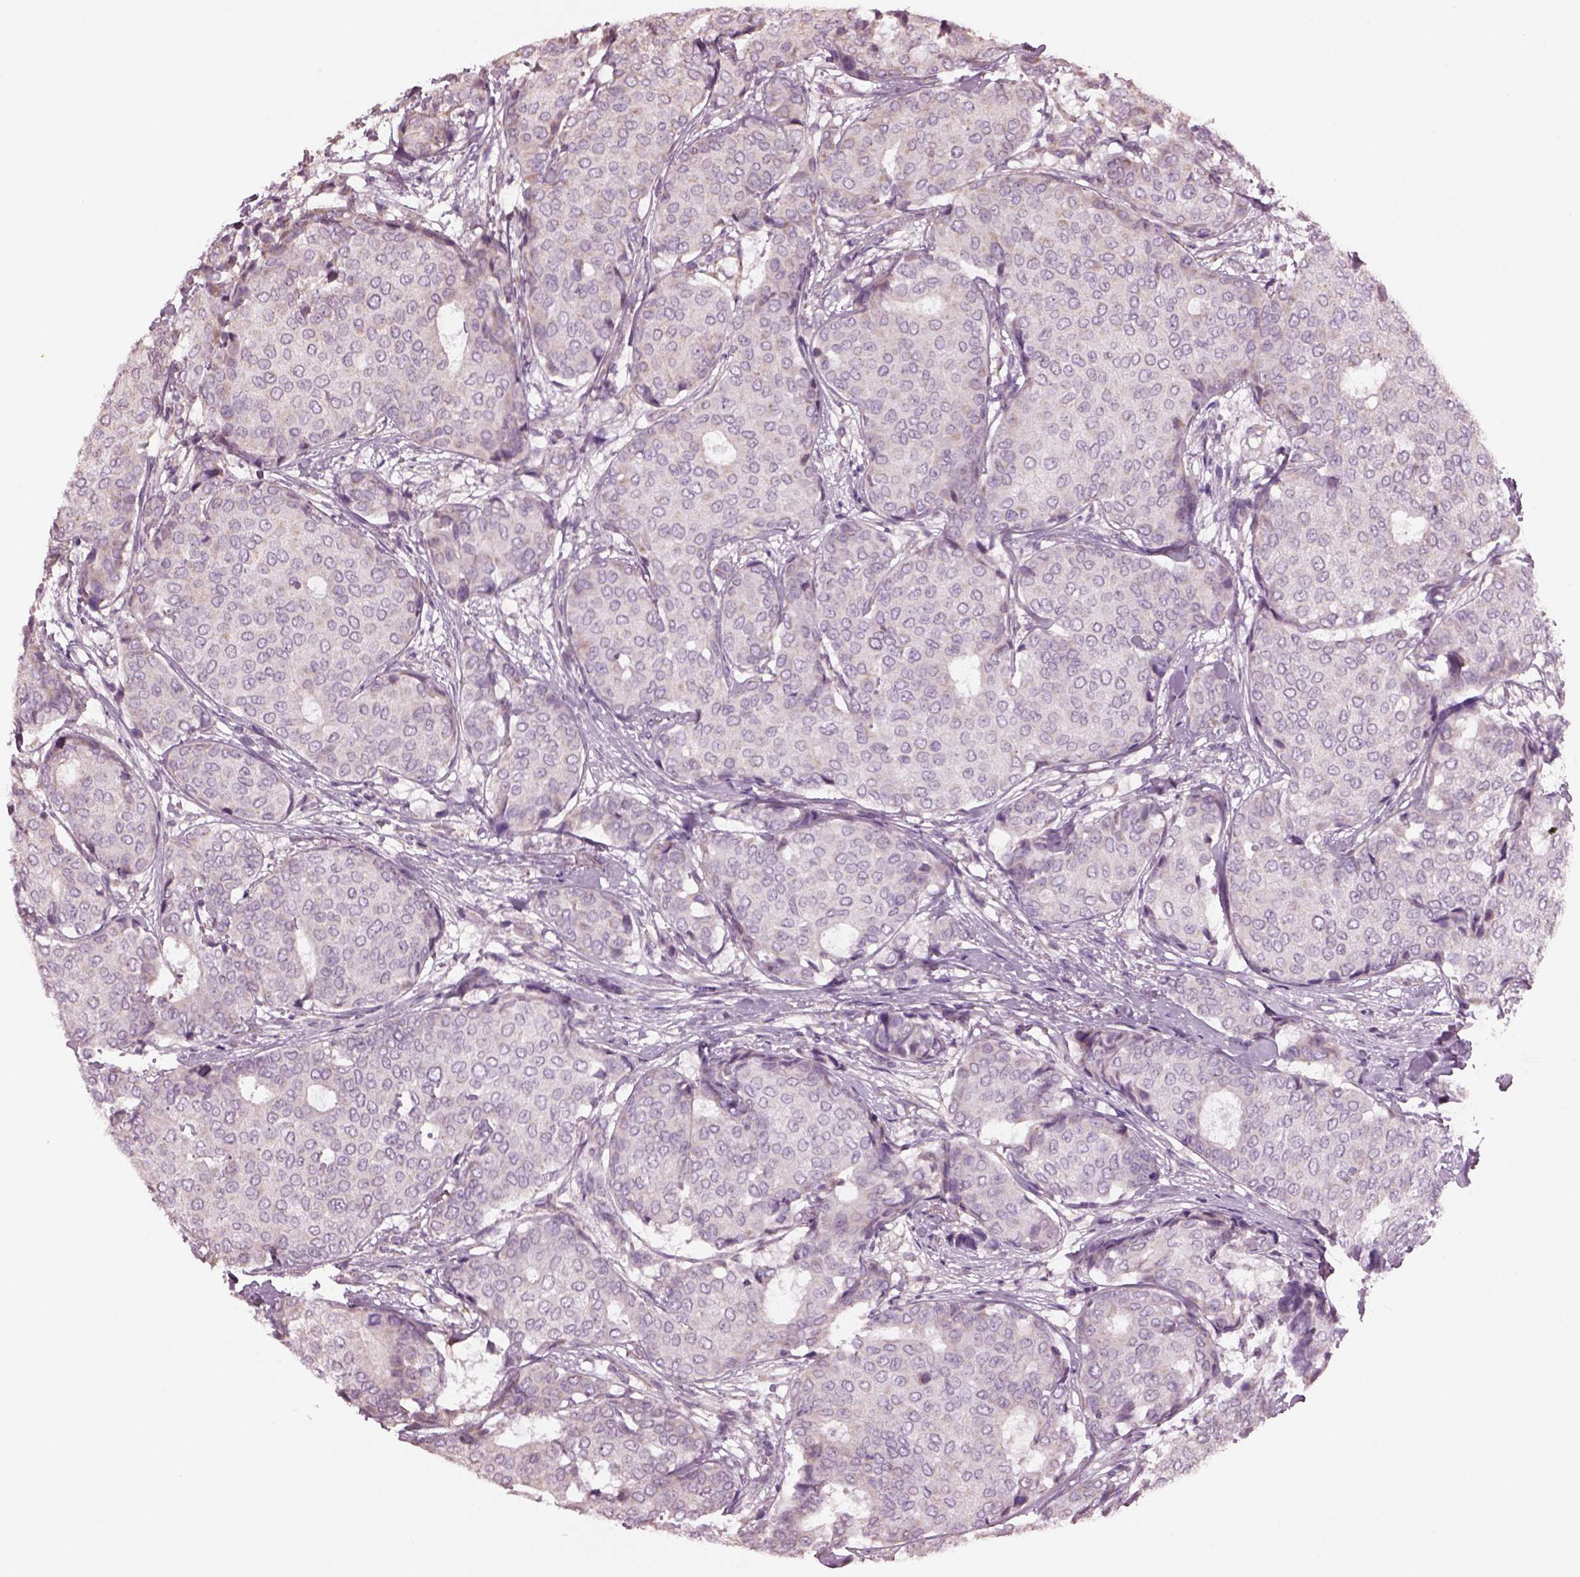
{"staining": {"intensity": "negative", "quantity": "none", "location": "none"}, "tissue": "breast cancer", "cell_type": "Tumor cells", "image_type": "cancer", "snomed": [{"axis": "morphology", "description": "Duct carcinoma"}, {"axis": "topography", "description": "Breast"}], "caption": "Infiltrating ductal carcinoma (breast) was stained to show a protein in brown. There is no significant positivity in tumor cells.", "gene": "SPATA7", "patient": {"sex": "female", "age": 75}}